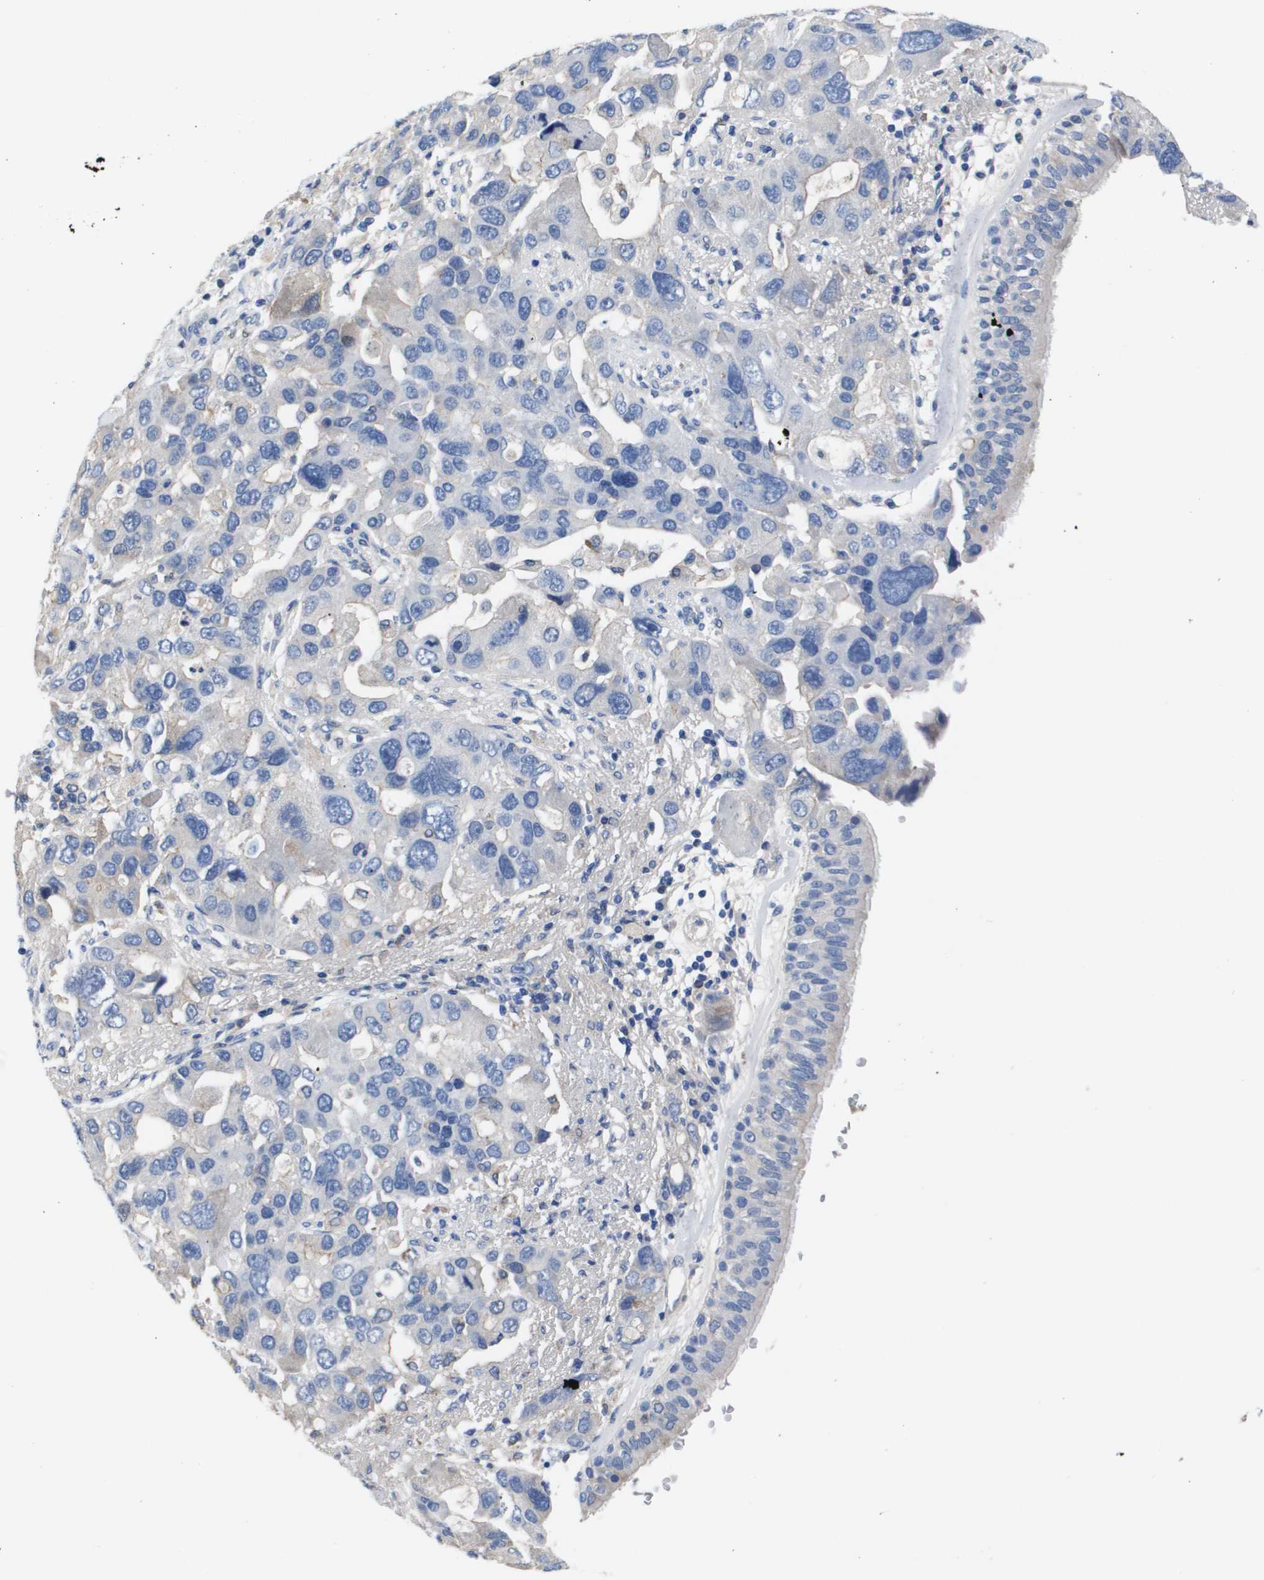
{"staining": {"intensity": "negative", "quantity": "none", "location": "none"}, "tissue": "bronchus", "cell_type": "Respiratory epithelial cells", "image_type": "normal", "snomed": [{"axis": "morphology", "description": "Normal tissue, NOS"}, {"axis": "morphology", "description": "Adenocarcinoma, NOS"}, {"axis": "morphology", "description": "Adenocarcinoma, metastatic, NOS"}, {"axis": "topography", "description": "Lymph node"}, {"axis": "topography", "description": "Bronchus"}, {"axis": "topography", "description": "Lung"}], "caption": "An IHC histopathology image of benign bronchus is shown. There is no staining in respiratory epithelial cells of bronchus. (Stains: DAB (3,3'-diaminobenzidine) immunohistochemistry (IHC) with hematoxylin counter stain, Microscopy: brightfield microscopy at high magnification).", "gene": "SERPINA6", "patient": {"sex": "female", "age": 54}}